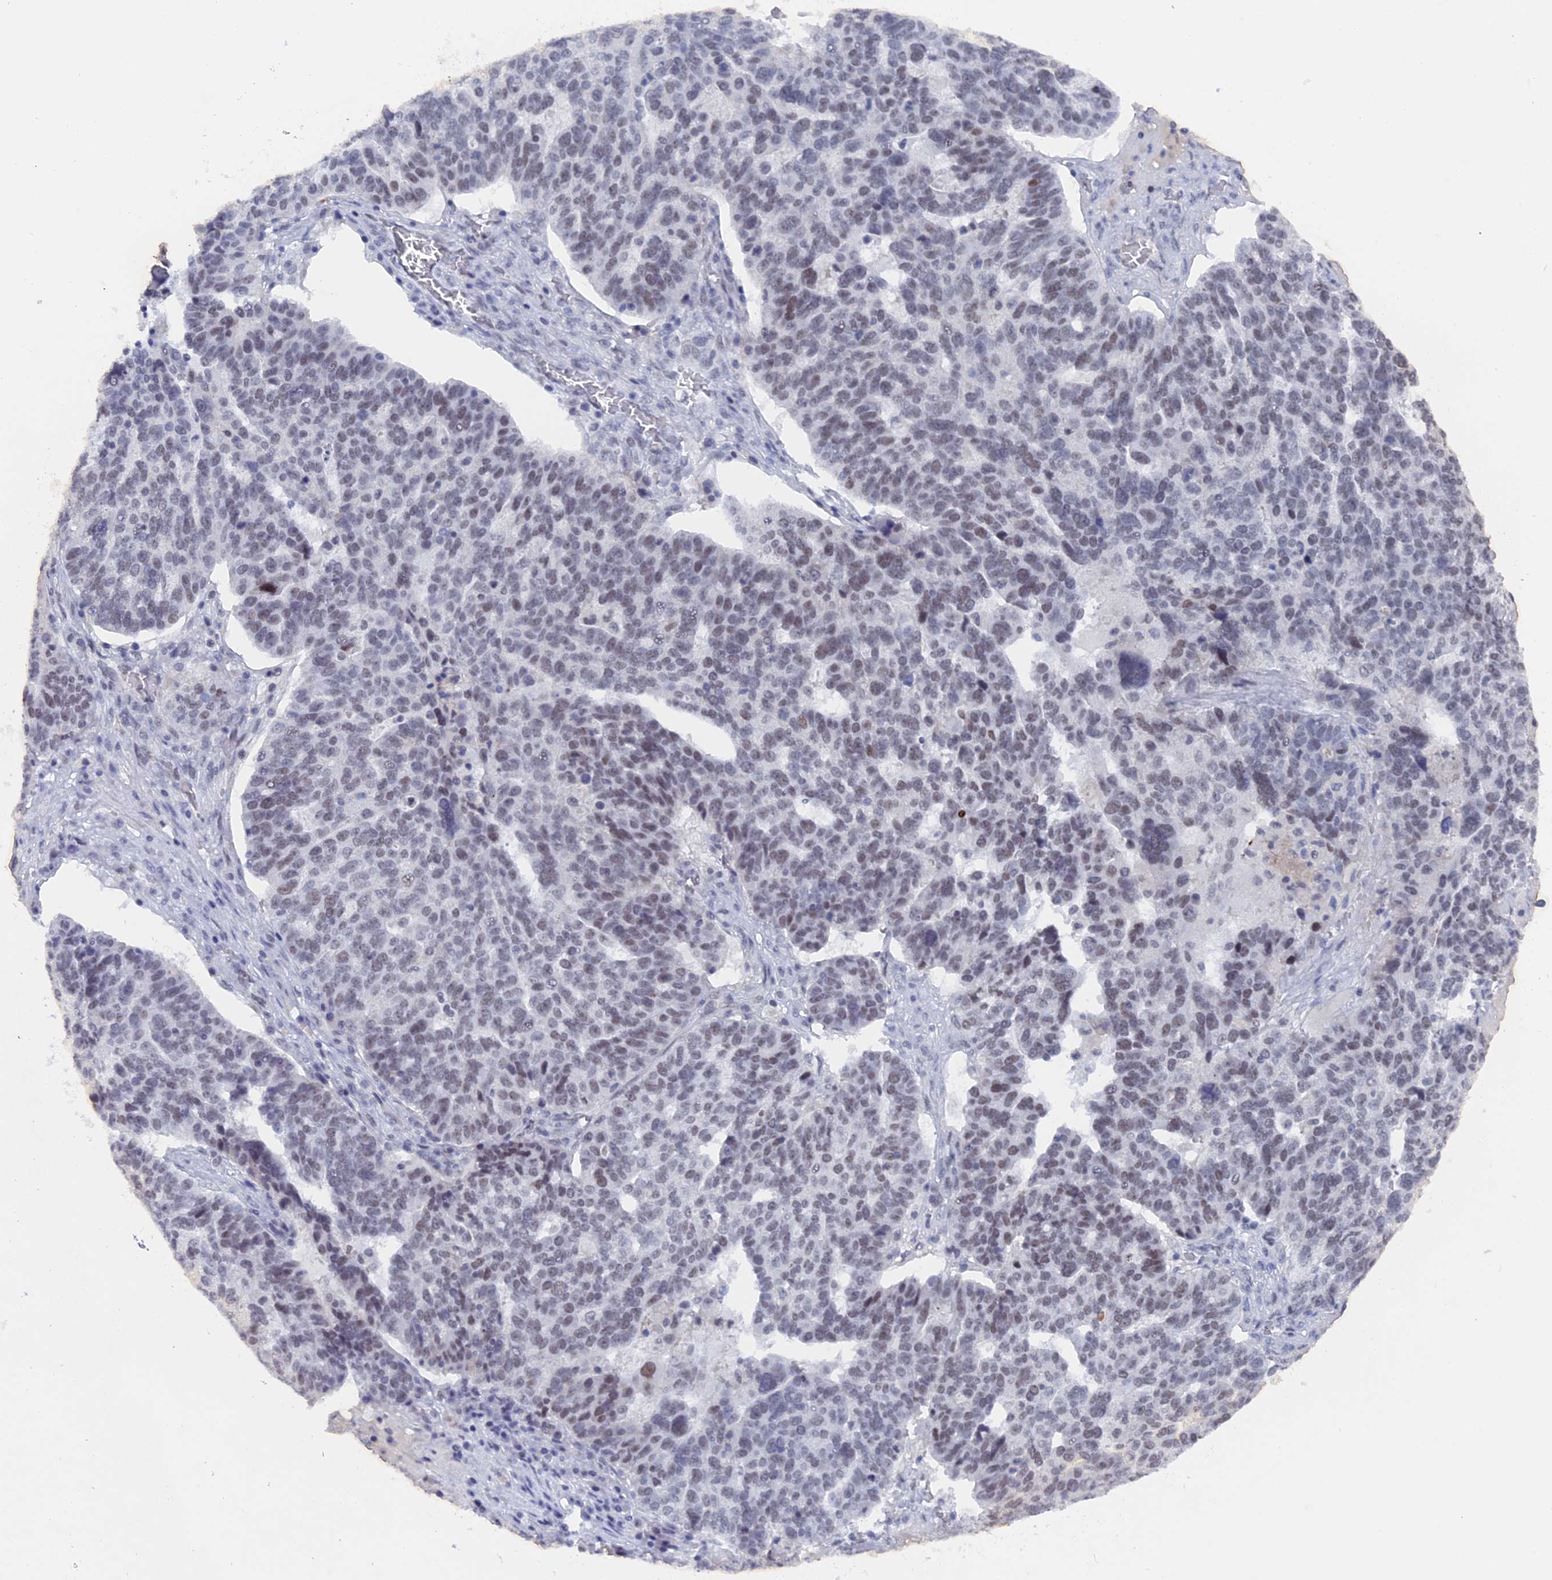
{"staining": {"intensity": "weak", "quantity": ">75%", "location": "nuclear"}, "tissue": "ovarian cancer", "cell_type": "Tumor cells", "image_type": "cancer", "snomed": [{"axis": "morphology", "description": "Cystadenocarcinoma, serous, NOS"}, {"axis": "topography", "description": "Ovary"}], "caption": "Ovarian cancer (serous cystadenocarcinoma) stained with a brown dye shows weak nuclear positive positivity in about >75% of tumor cells.", "gene": "BRD2", "patient": {"sex": "female", "age": 59}}